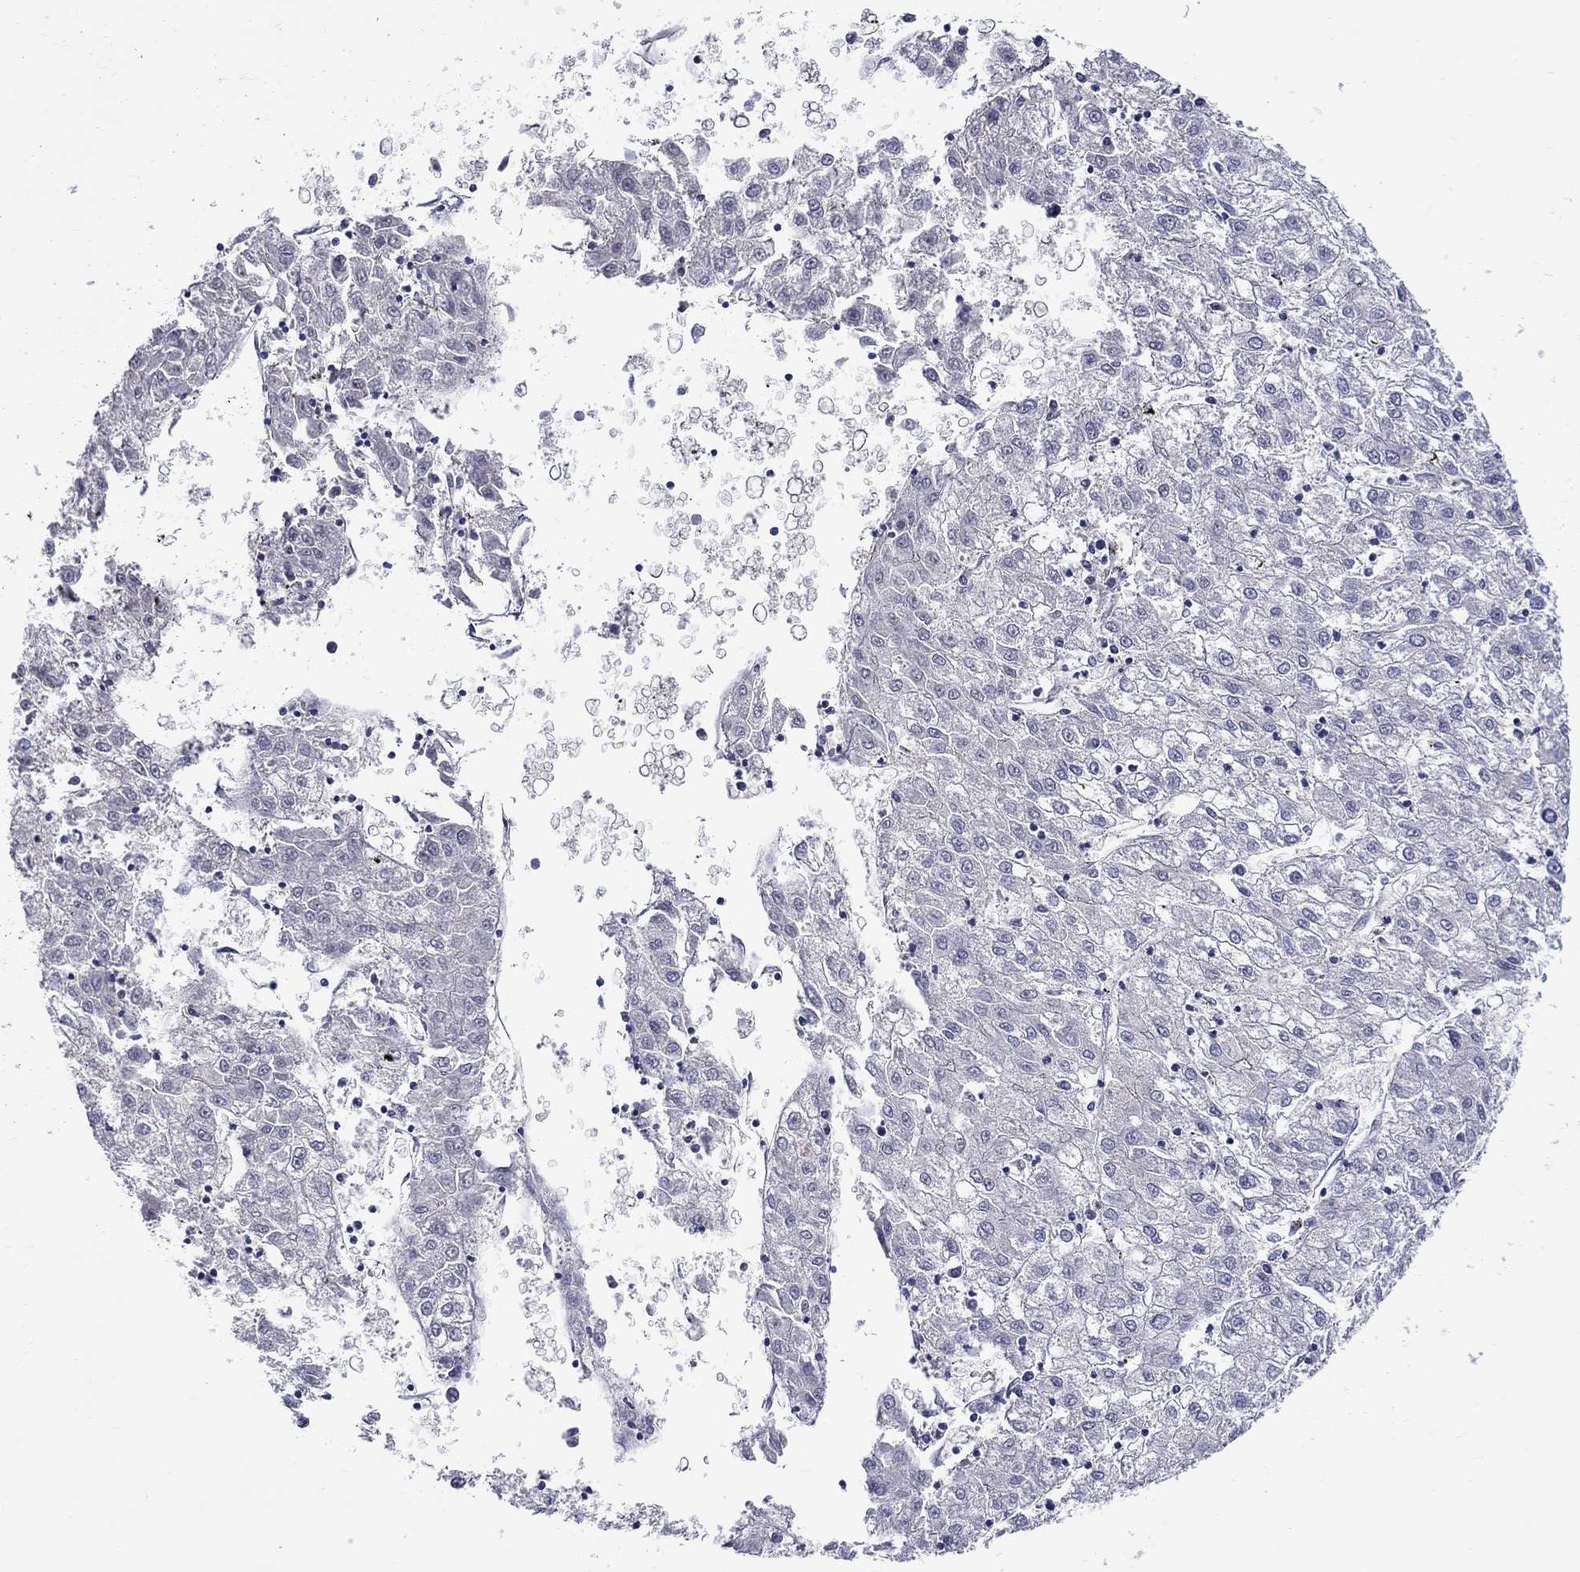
{"staining": {"intensity": "negative", "quantity": "none", "location": "none"}, "tissue": "liver cancer", "cell_type": "Tumor cells", "image_type": "cancer", "snomed": [{"axis": "morphology", "description": "Carcinoma, Hepatocellular, NOS"}, {"axis": "topography", "description": "Liver"}], "caption": "Immunohistochemistry image of hepatocellular carcinoma (liver) stained for a protein (brown), which displays no expression in tumor cells. (Brightfield microscopy of DAB immunohistochemistry (IHC) at high magnification).", "gene": "SLC30A3", "patient": {"sex": "male", "age": 72}}